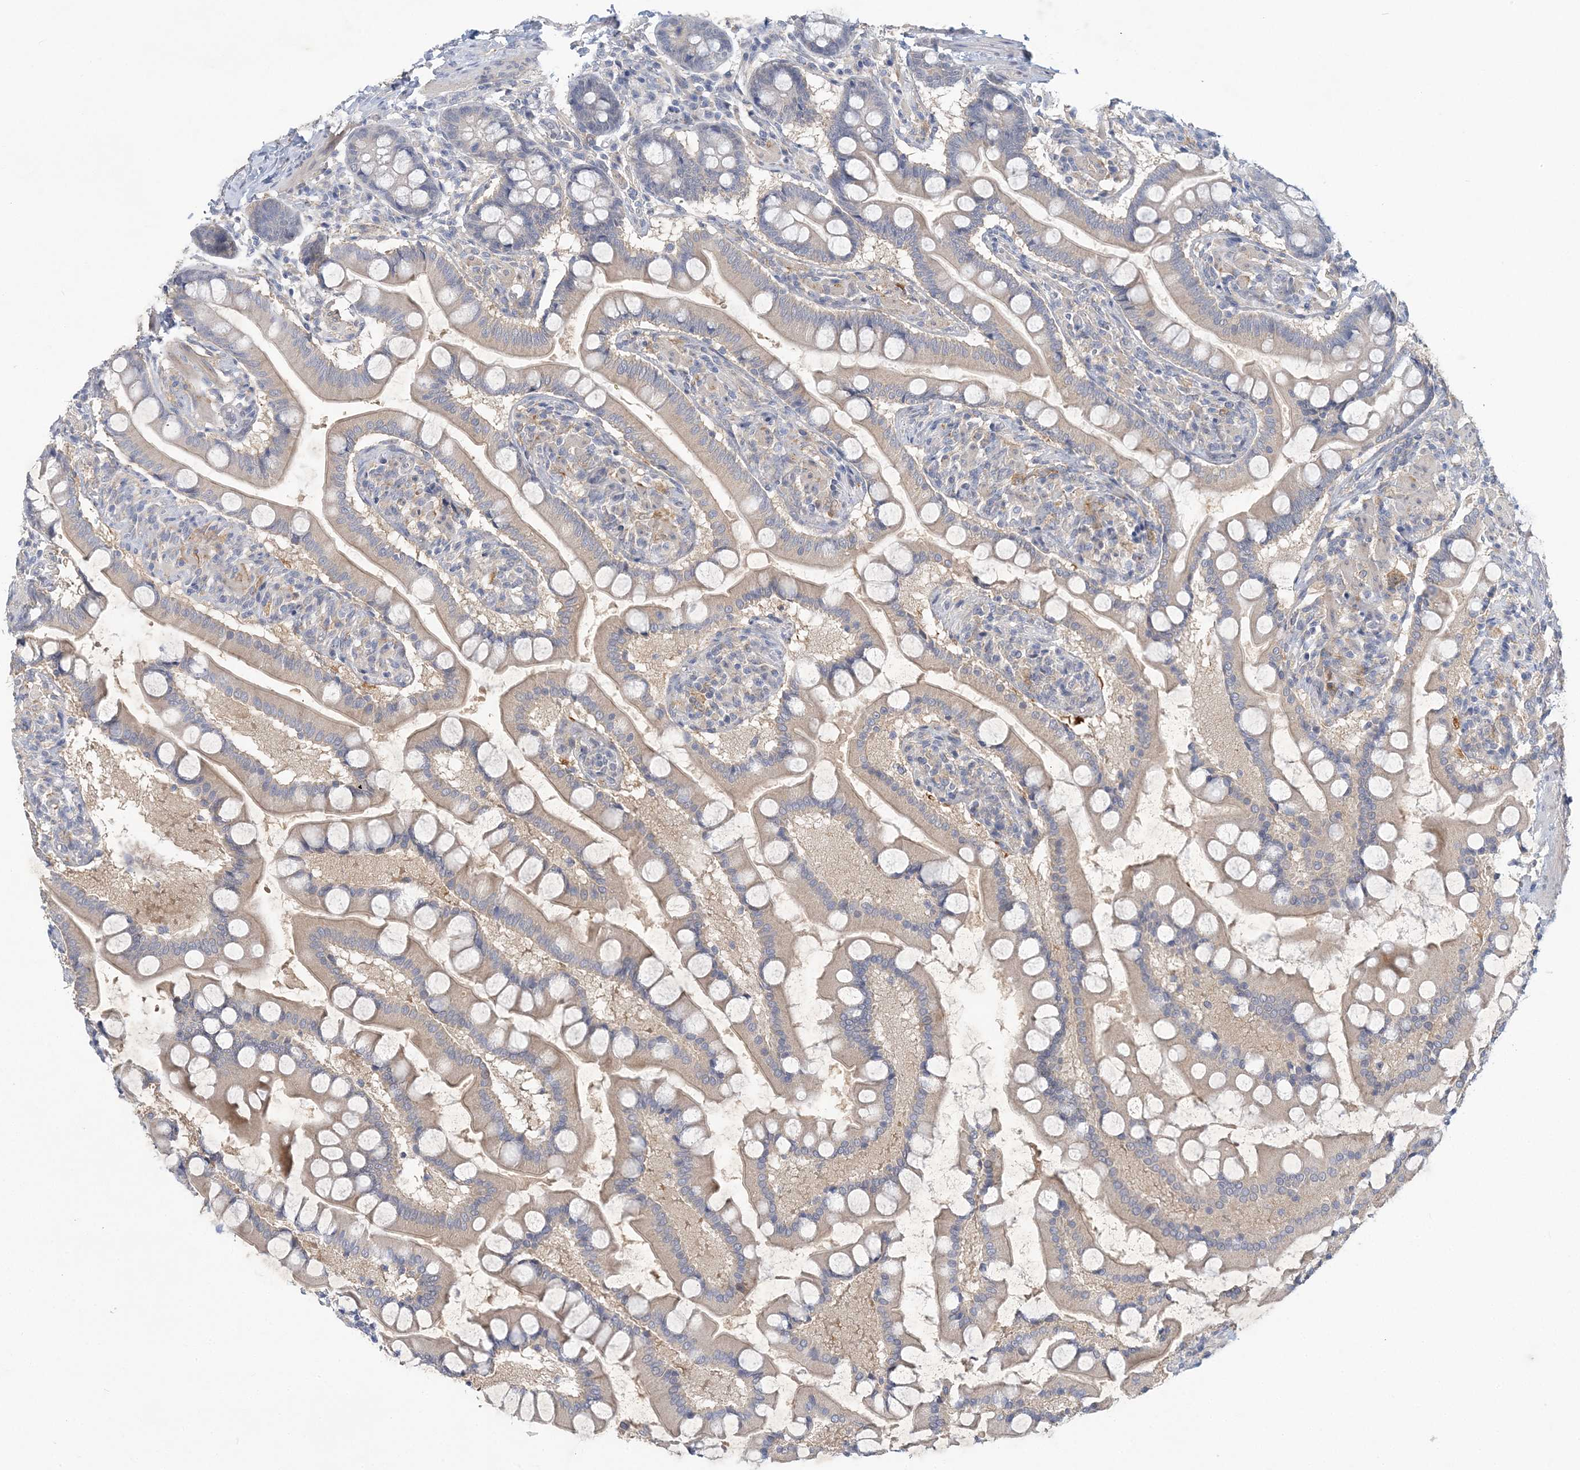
{"staining": {"intensity": "negative", "quantity": "none", "location": "none"}, "tissue": "small intestine", "cell_type": "Glandular cells", "image_type": "normal", "snomed": [{"axis": "morphology", "description": "Normal tissue, NOS"}, {"axis": "topography", "description": "Small intestine"}], "caption": "IHC photomicrograph of benign small intestine: human small intestine stained with DAB (3,3'-diaminobenzidine) displays no significant protein staining in glandular cells.", "gene": "ANKRD35", "patient": {"sex": "male", "age": 41}}